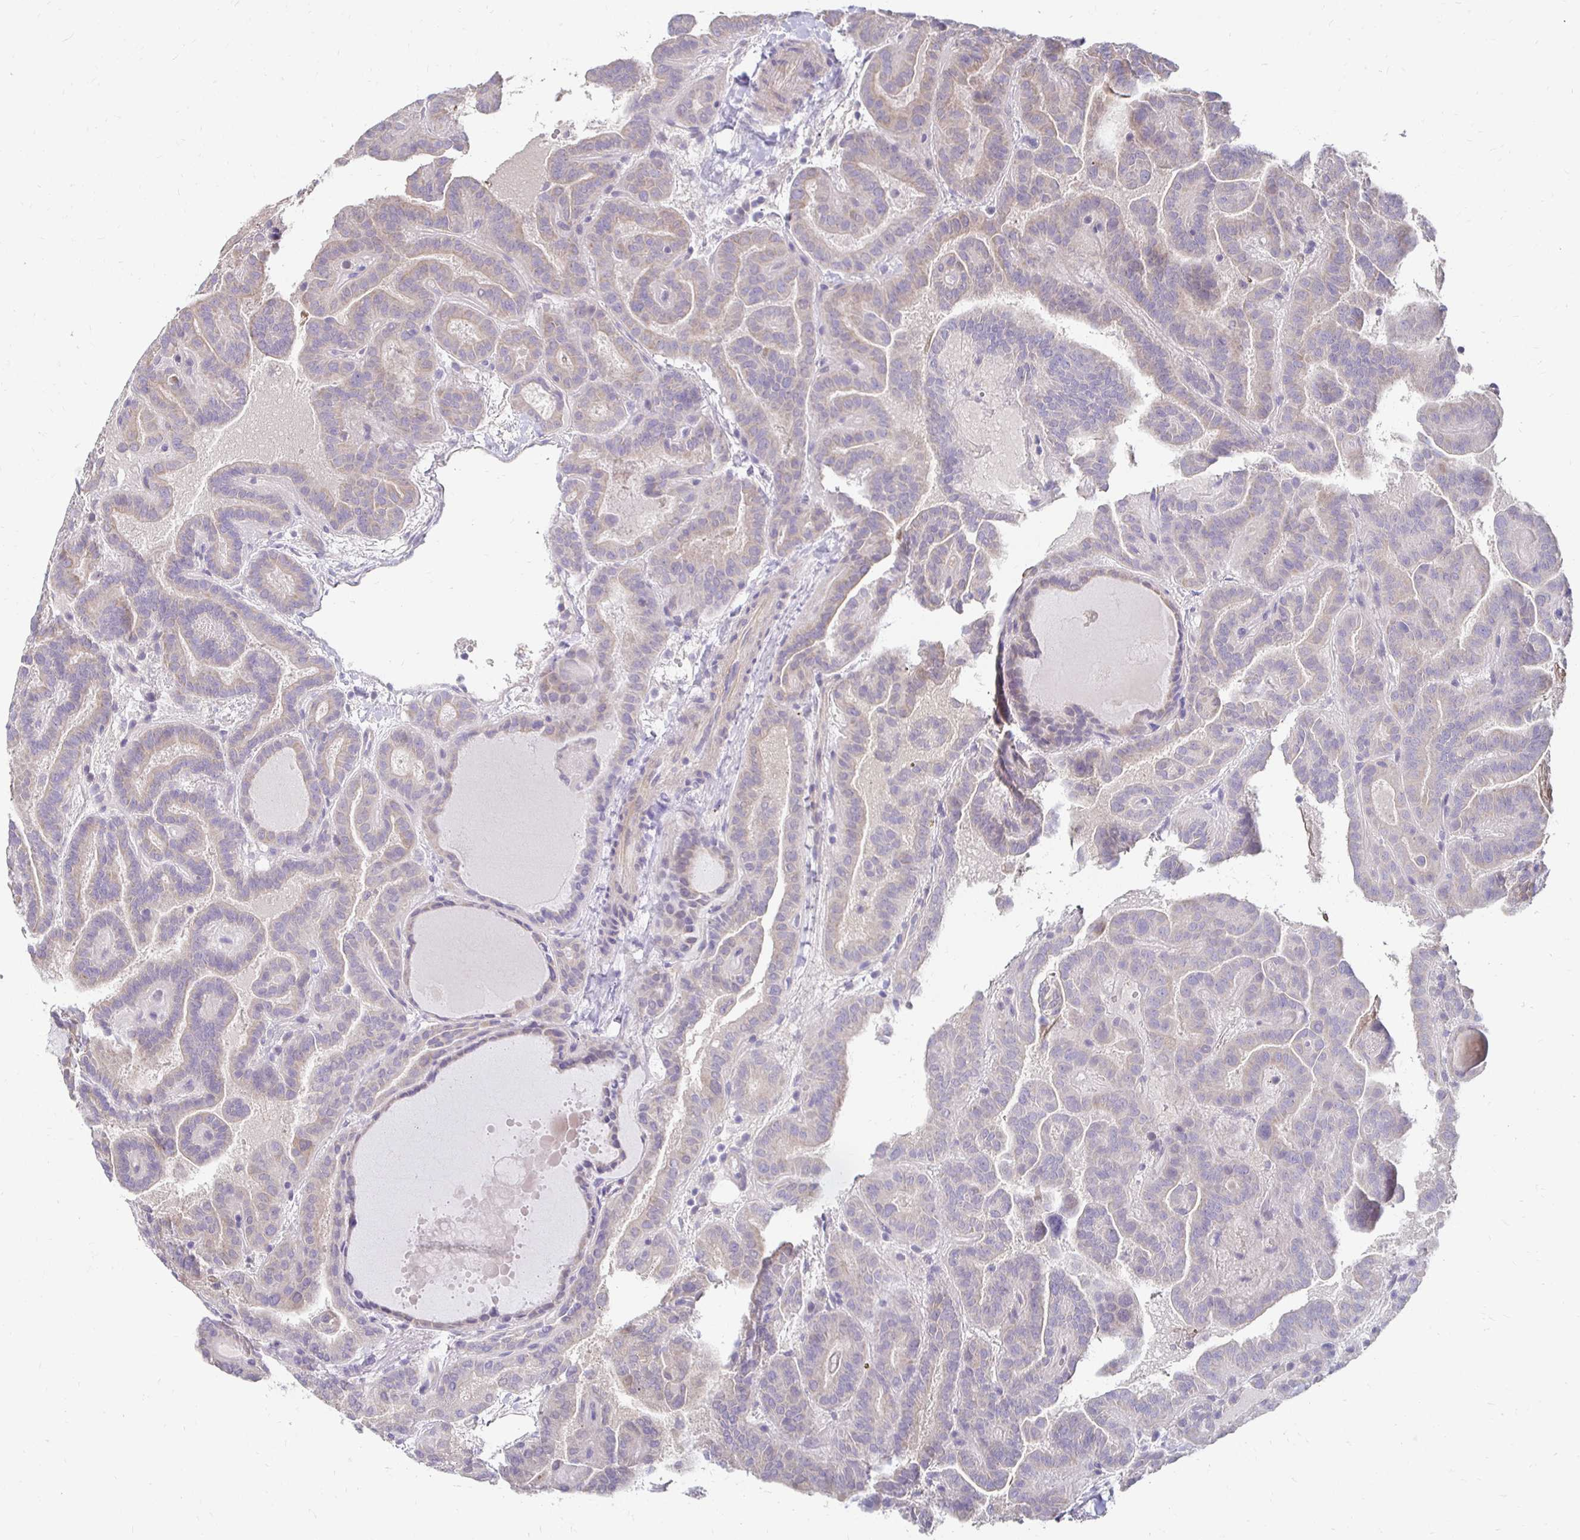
{"staining": {"intensity": "weak", "quantity": "25%-75%", "location": "cytoplasmic/membranous"}, "tissue": "thyroid cancer", "cell_type": "Tumor cells", "image_type": "cancer", "snomed": [{"axis": "morphology", "description": "Papillary adenocarcinoma, NOS"}, {"axis": "topography", "description": "Thyroid gland"}], "caption": "Papillary adenocarcinoma (thyroid) tissue reveals weak cytoplasmic/membranous positivity in about 25%-75% of tumor cells", "gene": "AKAP6", "patient": {"sex": "female", "age": 46}}